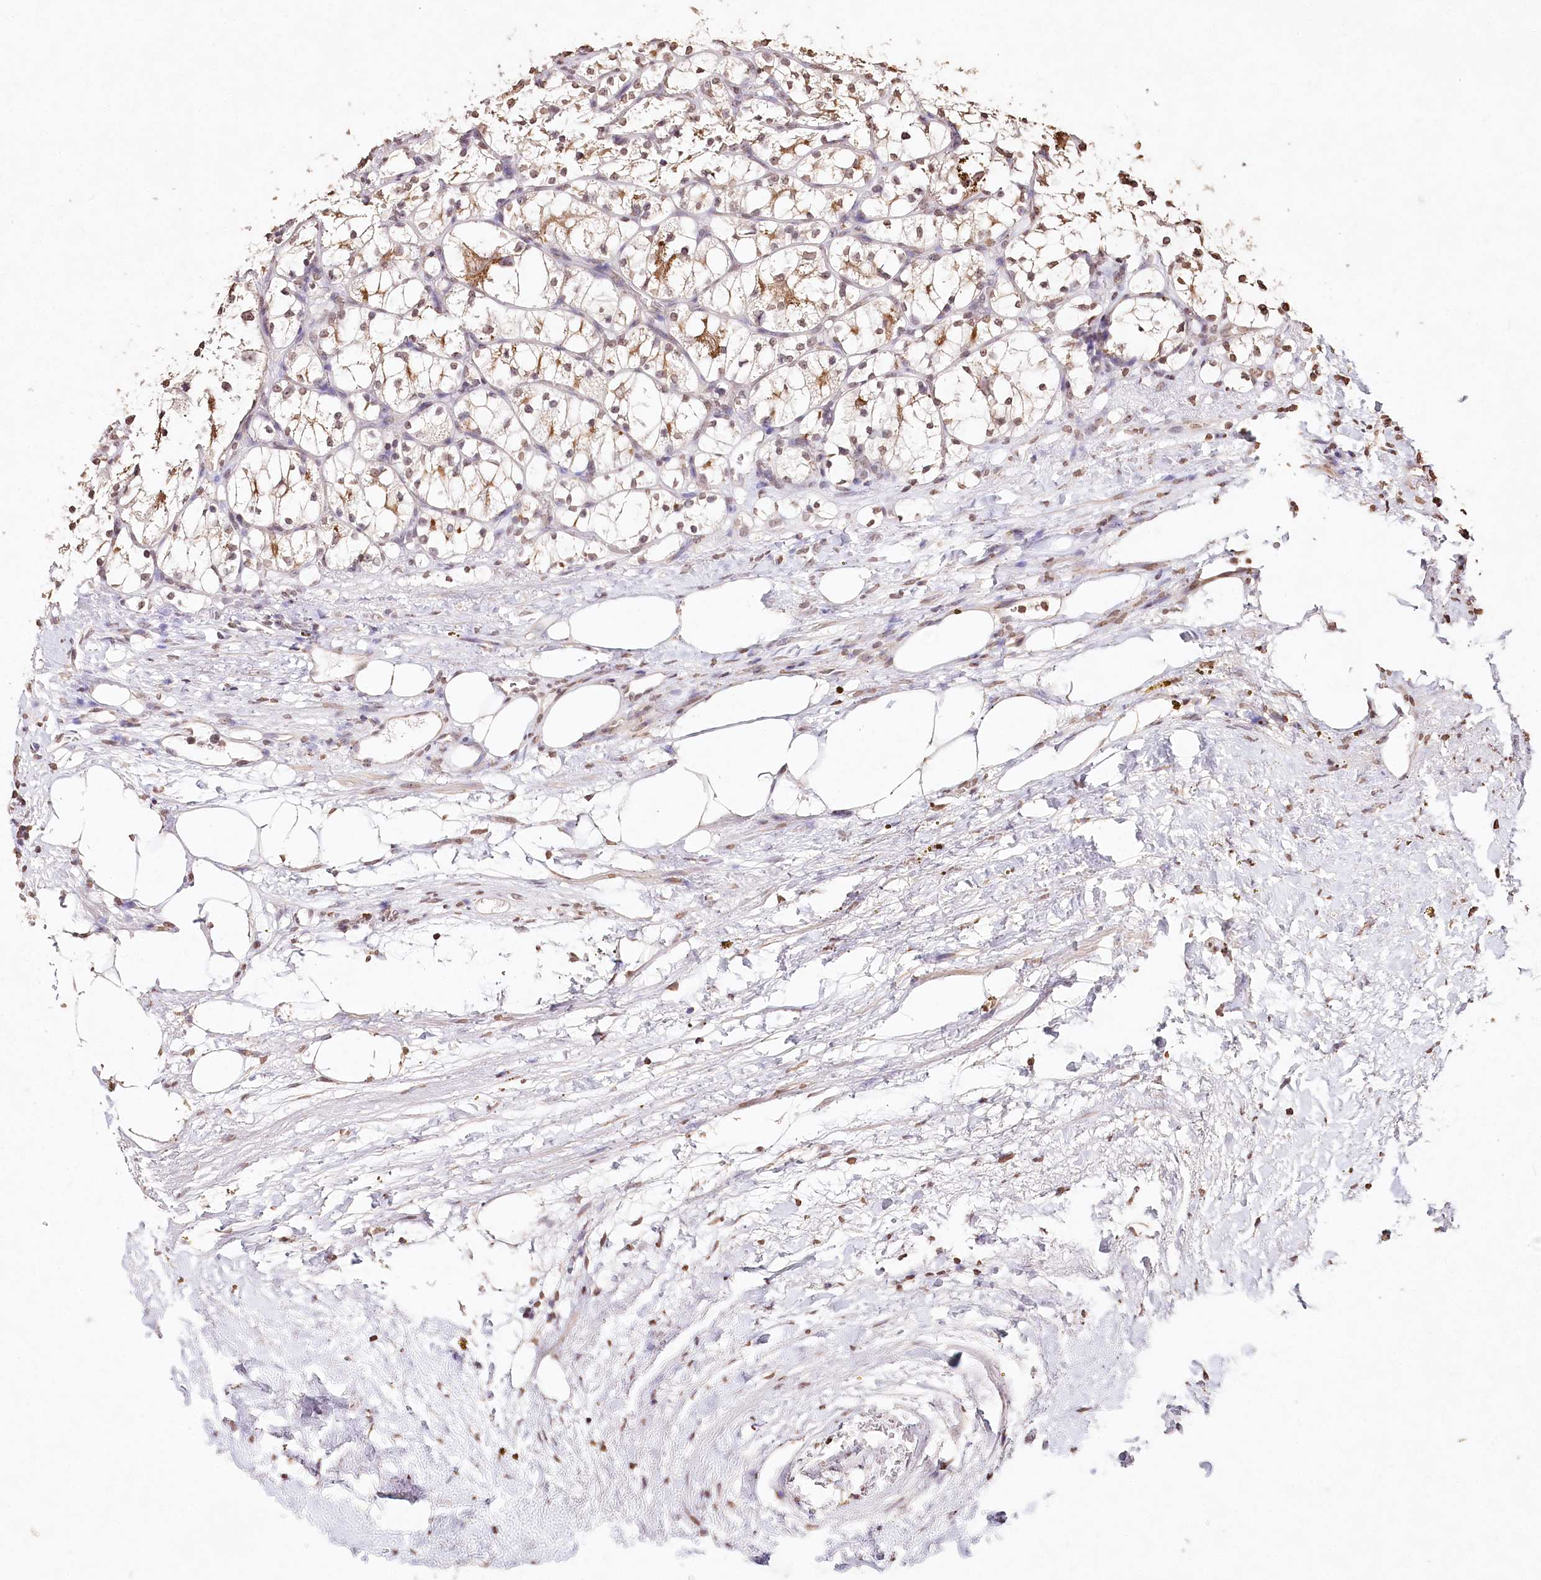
{"staining": {"intensity": "weak", "quantity": "25%-75%", "location": "cytoplasmic/membranous"}, "tissue": "renal cancer", "cell_type": "Tumor cells", "image_type": "cancer", "snomed": [{"axis": "morphology", "description": "Adenocarcinoma, NOS"}, {"axis": "topography", "description": "Kidney"}], "caption": "DAB (3,3'-diaminobenzidine) immunohistochemical staining of human renal adenocarcinoma shows weak cytoplasmic/membranous protein expression in about 25%-75% of tumor cells.", "gene": "DMXL1", "patient": {"sex": "female", "age": 69}}